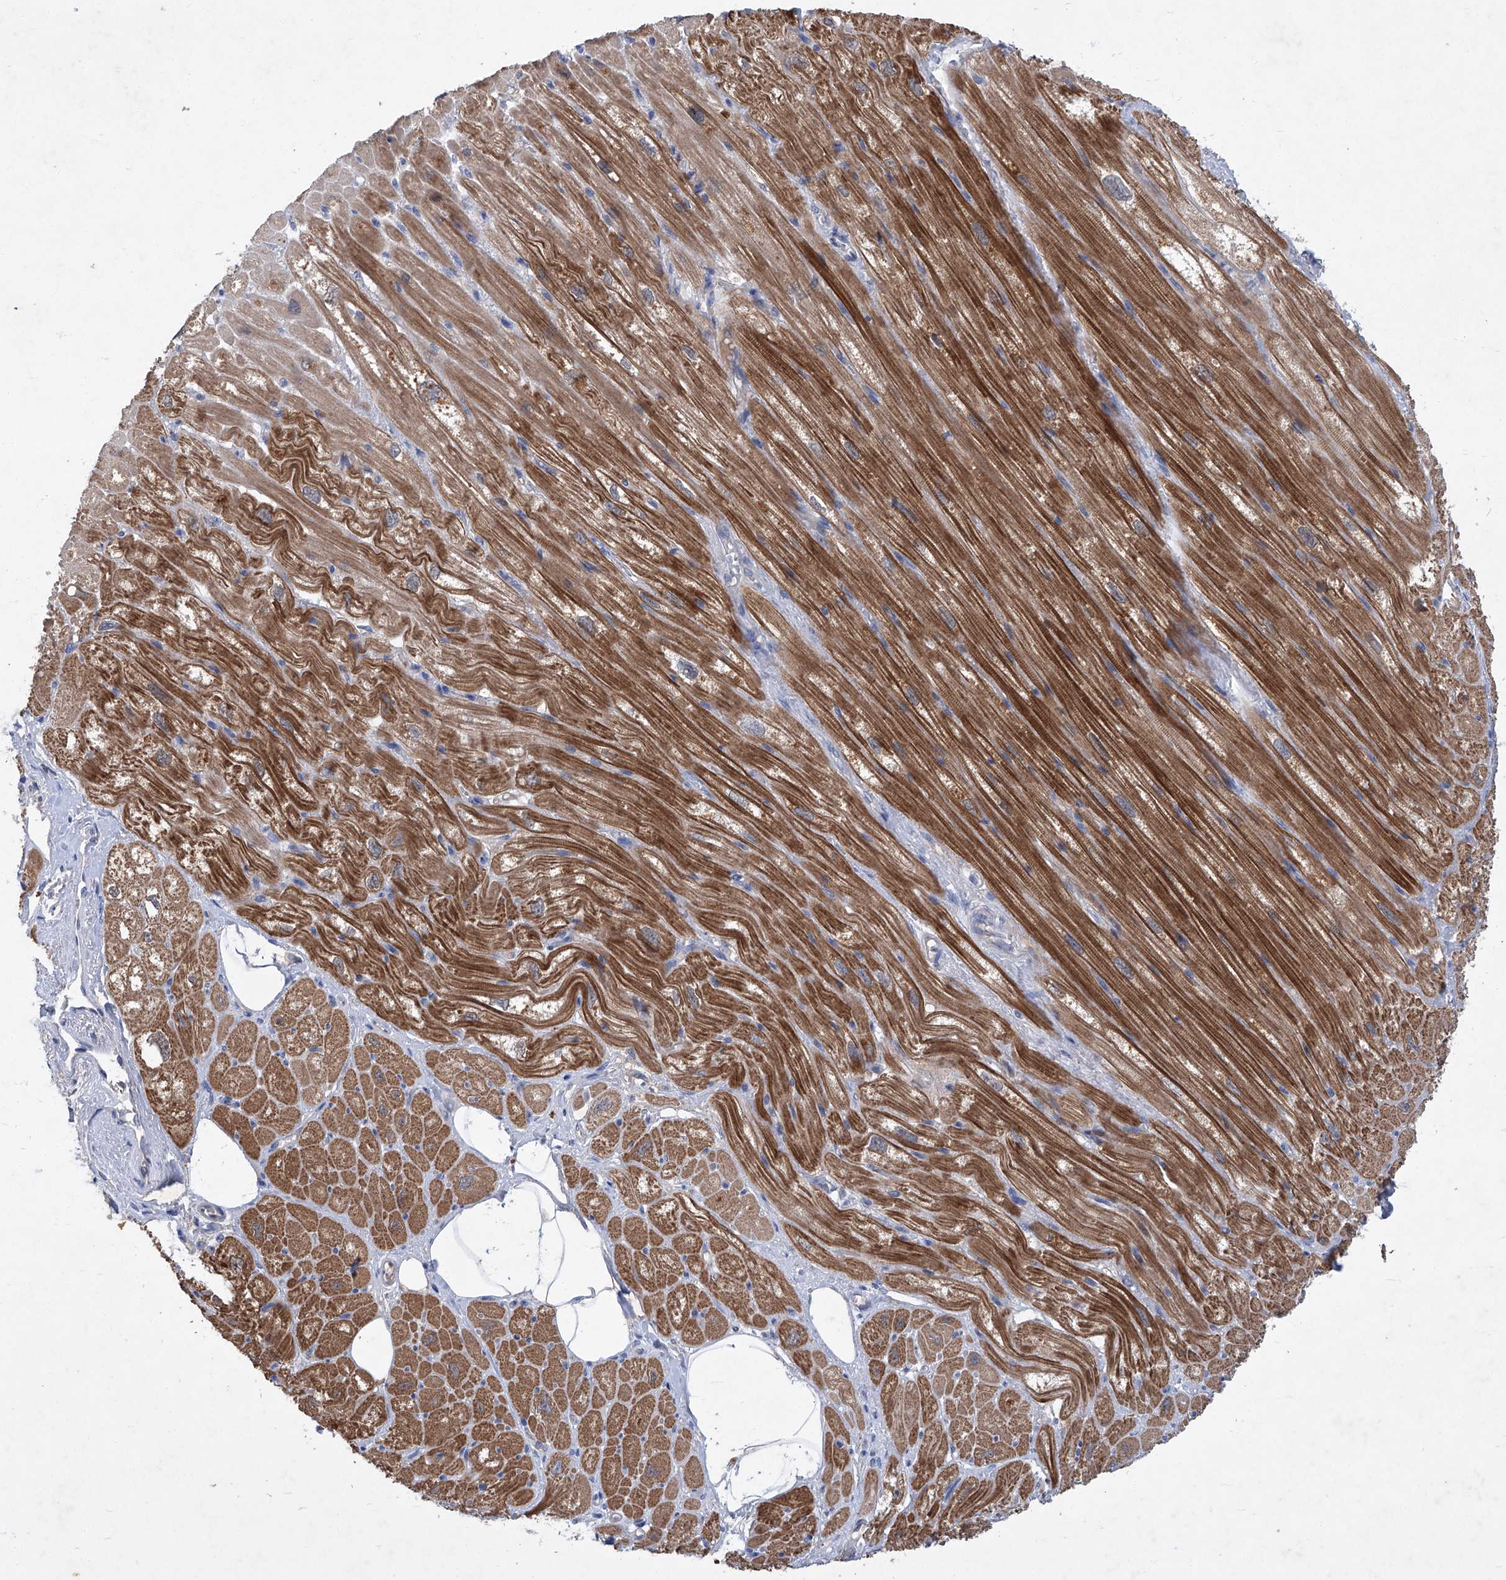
{"staining": {"intensity": "moderate", "quantity": ">75%", "location": "cytoplasmic/membranous"}, "tissue": "heart muscle", "cell_type": "Cardiomyocytes", "image_type": "normal", "snomed": [{"axis": "morphology", "description": "Normal tissue, NOS"}, {"axis": "topography", "description": "Heart"}], "caption": "Moderate cytoplasmic/membranous staining for a protein is appreciated in about >75% of cardiomyocytes of benign heart muscle using immunohistochemistry.", "gene": "SBK2", "patient": {"sex": "male", "age": 50}}